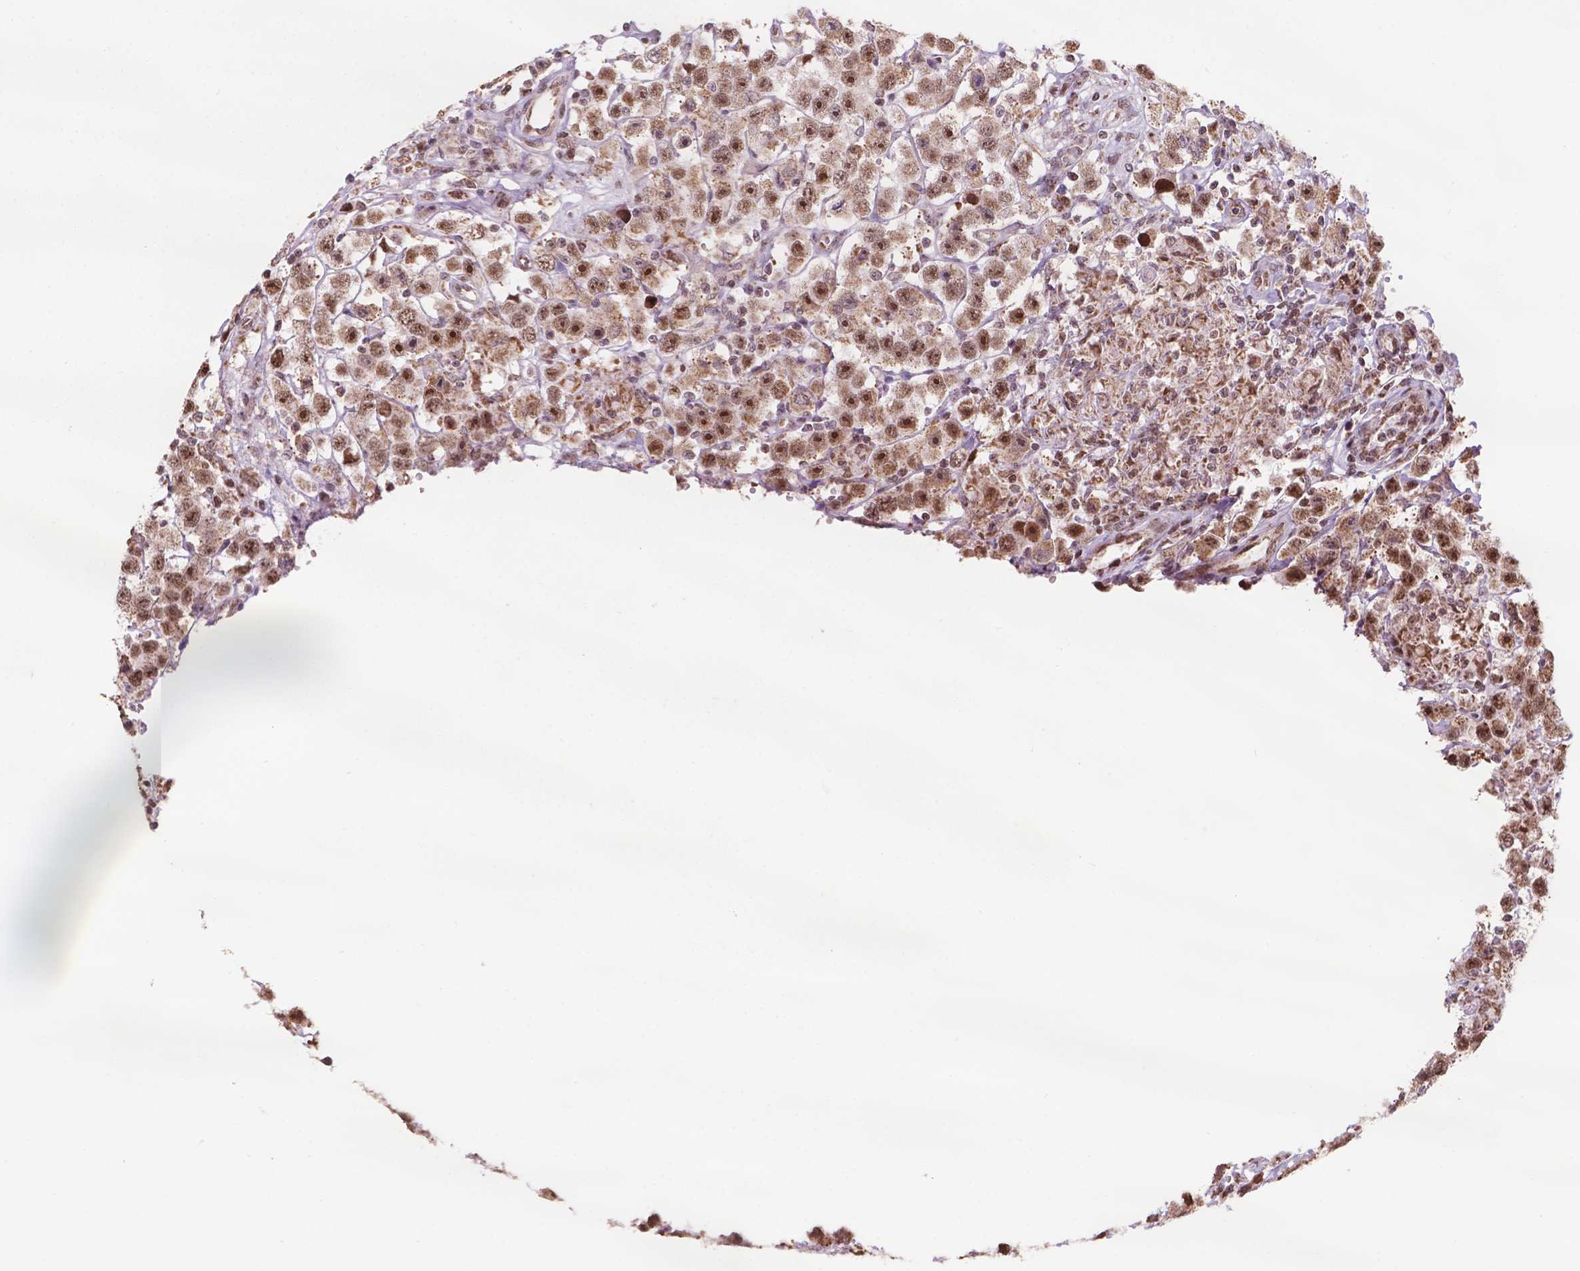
{"staining": {"intensity": "strong", "quantity": ">75%", "location": "nuclear"}, "tissue": "testis cancer", "cell_type": "Tumor cells", "image_type": "cancer", "snomed": [{"axis": "morphology", "description": "Seminoma, NOS"}, {"axis": "topography", "description": "Testis"}], "caption": "DAB immunohistochemical staining of testis seminoma demonstrates strong nuclear protein staining in approximately >75% of tumor cells.", "gene": "NDUFA10", "patient": {"sex": "male", "age": 45}}